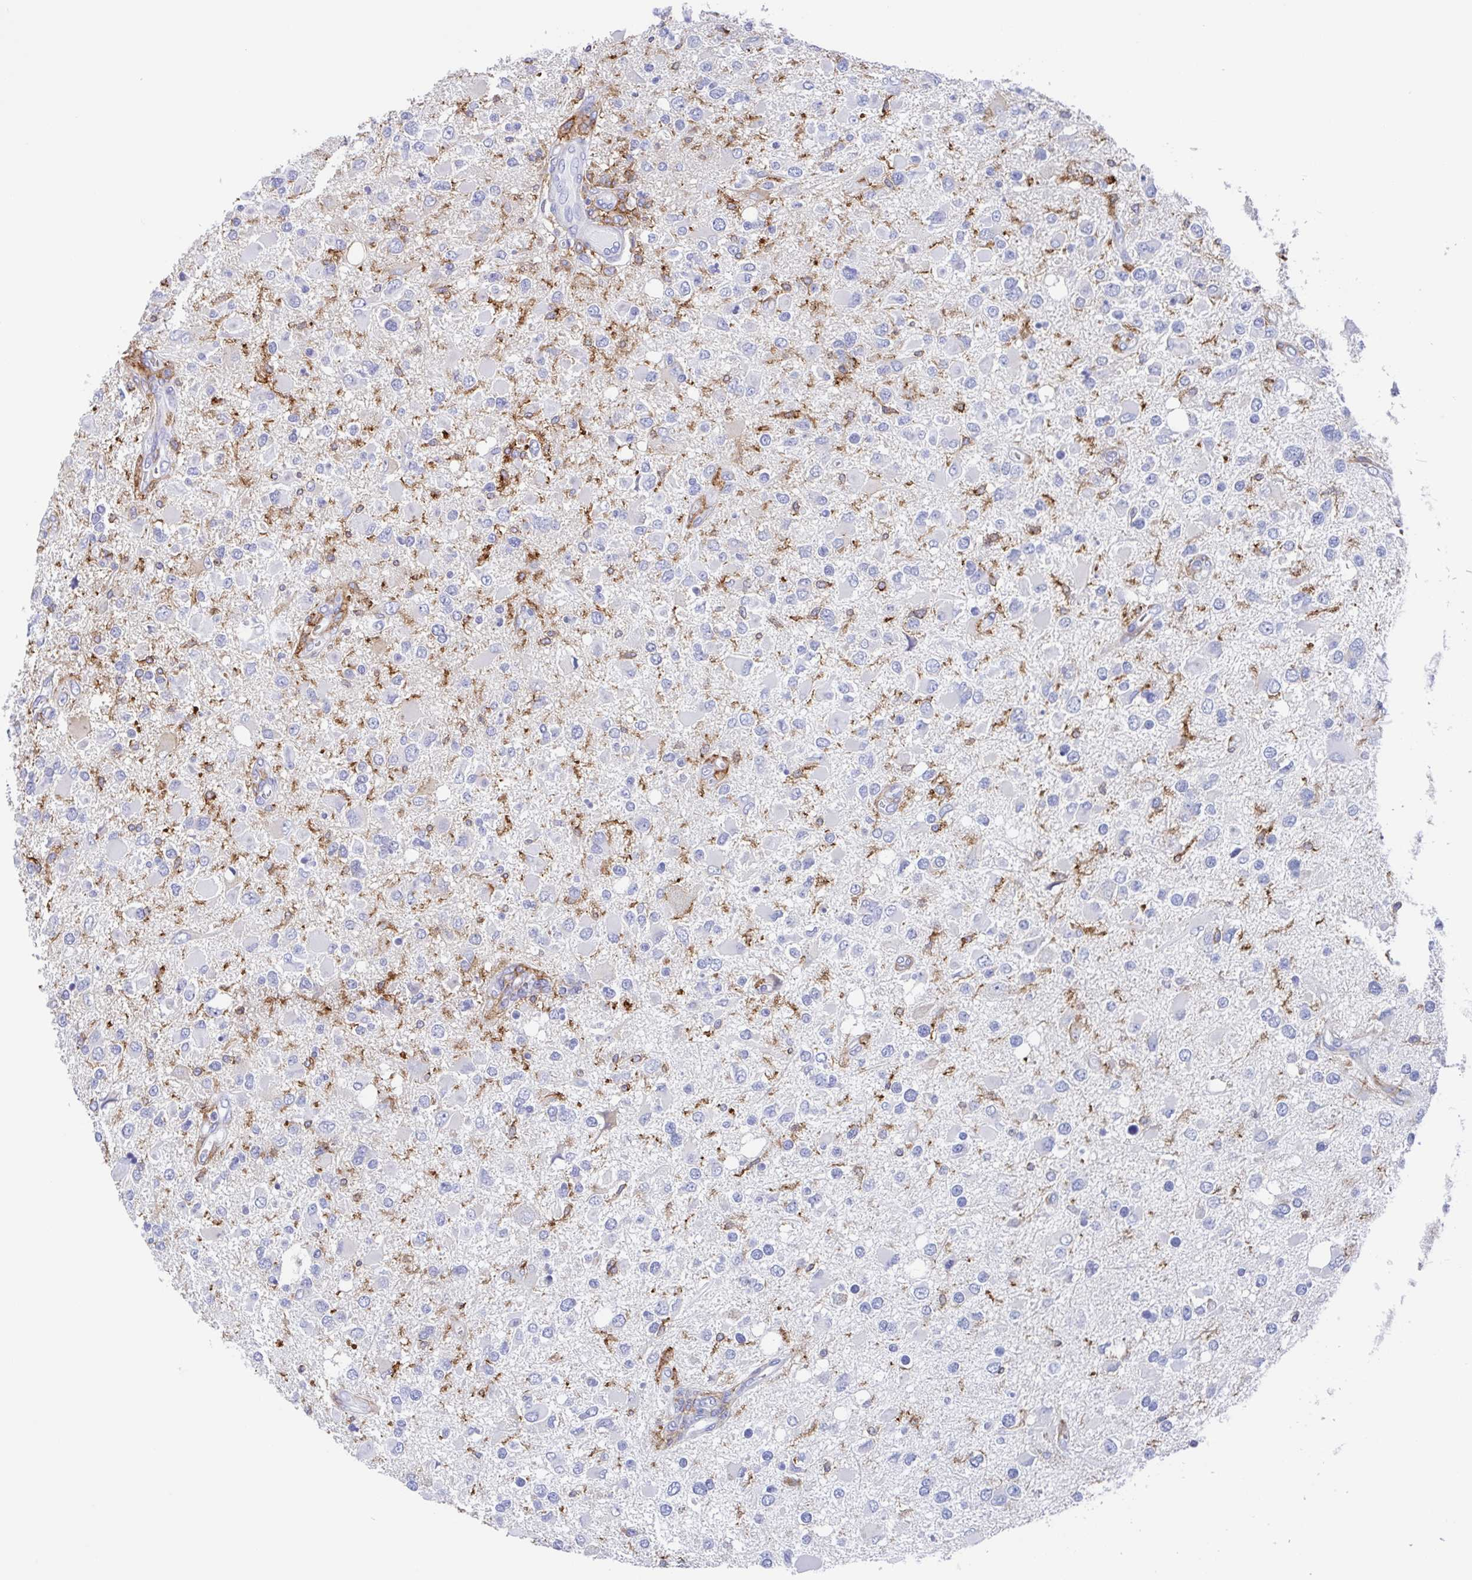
{"staining": {"intensity": "negative", "quantity": "none", "location": "none"}, "tissue": "glioma", "cell_type": "Tumor cells", "image_type": "cancer", "snomed": [{"axis": "morphology", "description": "Glioma, malignant, High grade"}, {"axis": "topography", "description": "Brain"}], "caption": "Photomicrograph shows no protein staining in tumor cells of glioma tissue.", "gene": "FCGR3A", "patient": {"sex": "male", "age": 53}}